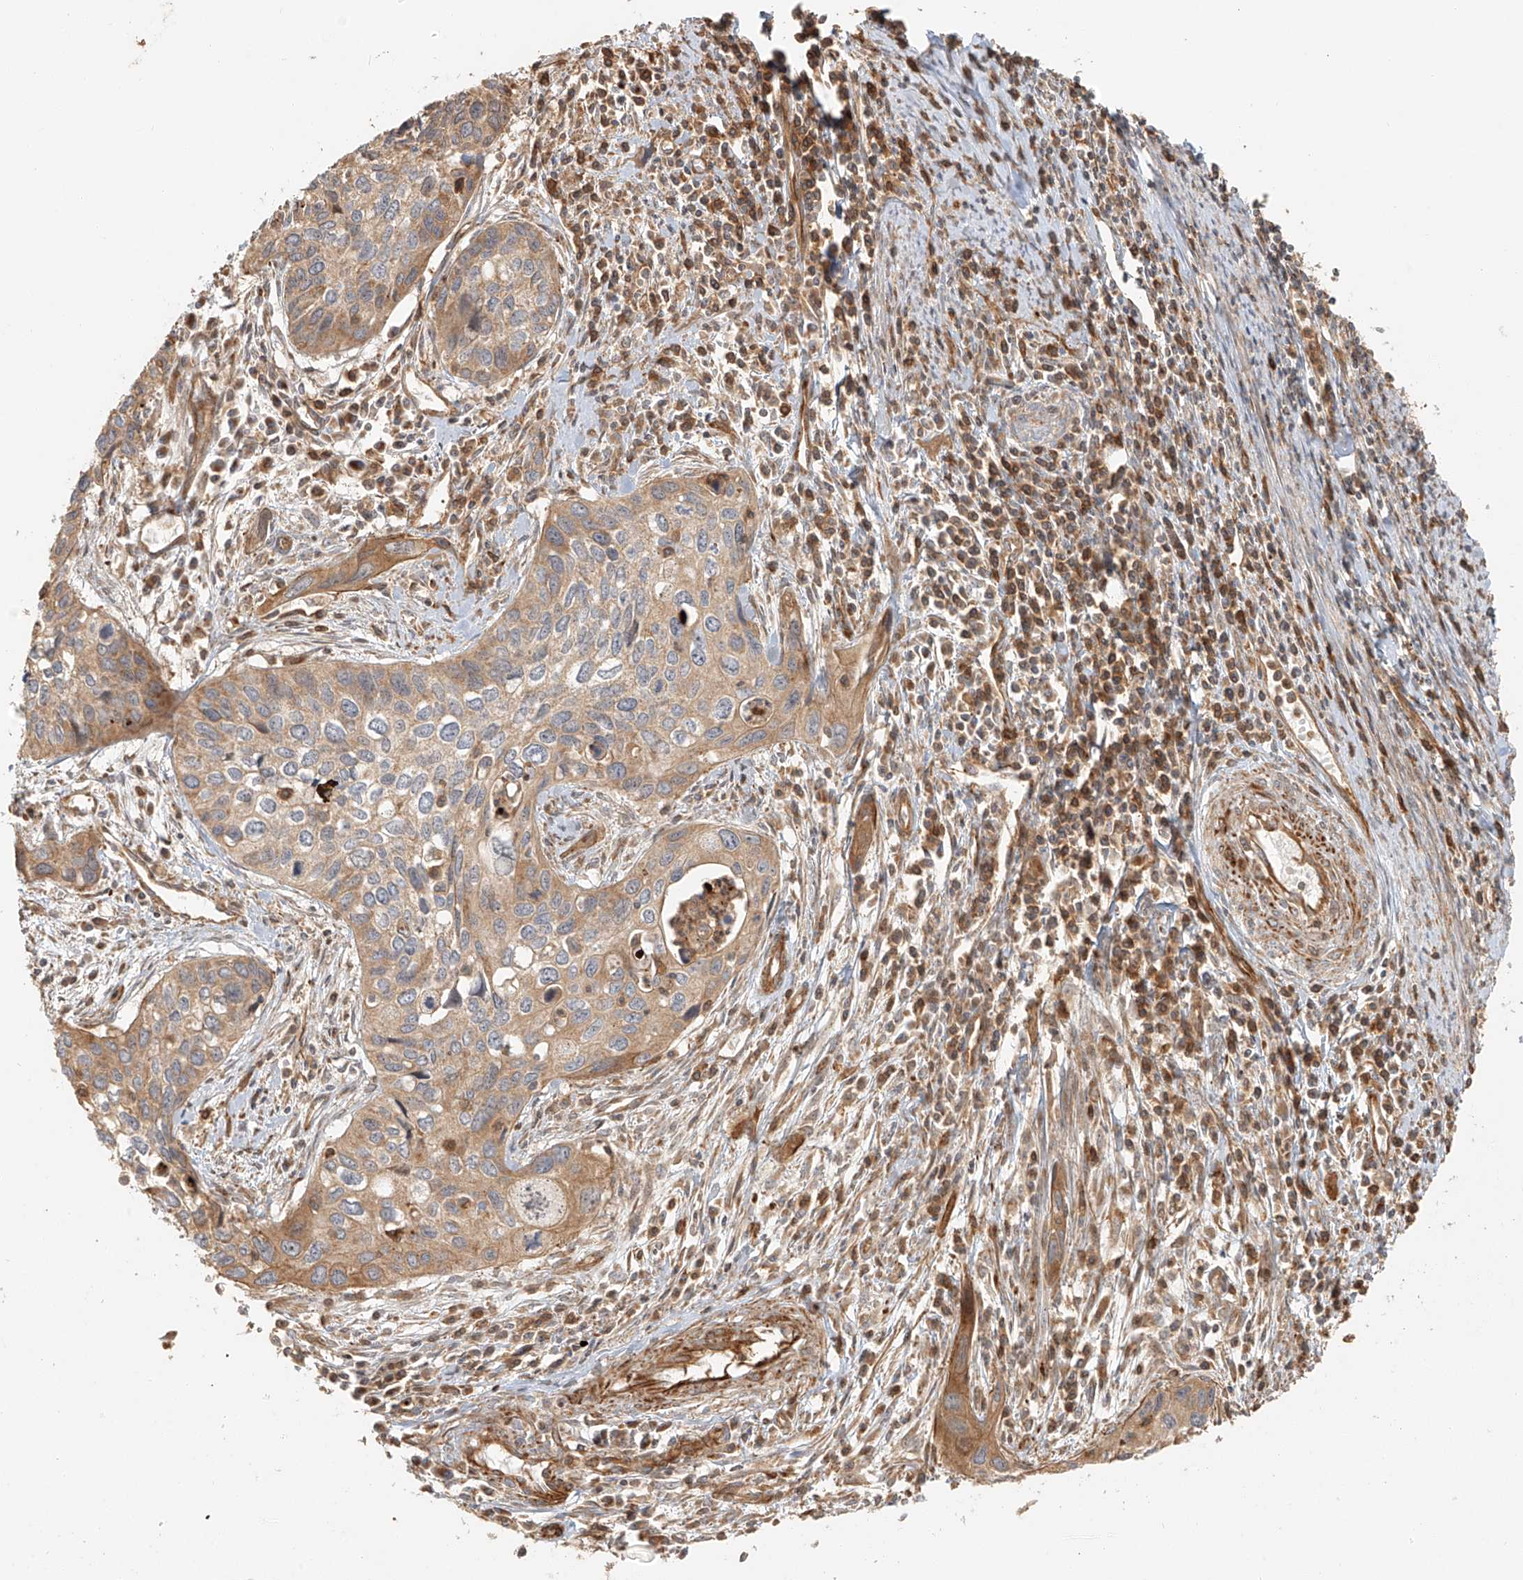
{"staining": {"intensity": "moderate", "quantity": ">75%", "location": "cytoplasmic/membranous"}, "tissue": "cervical cancer", "cell_type": "Tumor cells", "image_type": "cancer", "snomed": [{"axis": "morphology", "description": "Squamous cell carcinoma, NOS"}, {"axis": "topography", "description": "Cervix"}], "caption": "Tumor cells demonstrate moderate cytoplasmic/membranous expression in about >75% of cells in cervical squamous cell carcinoma.", "gene": "MIPEP", "patient": {"sex": "female", "age": 55}}